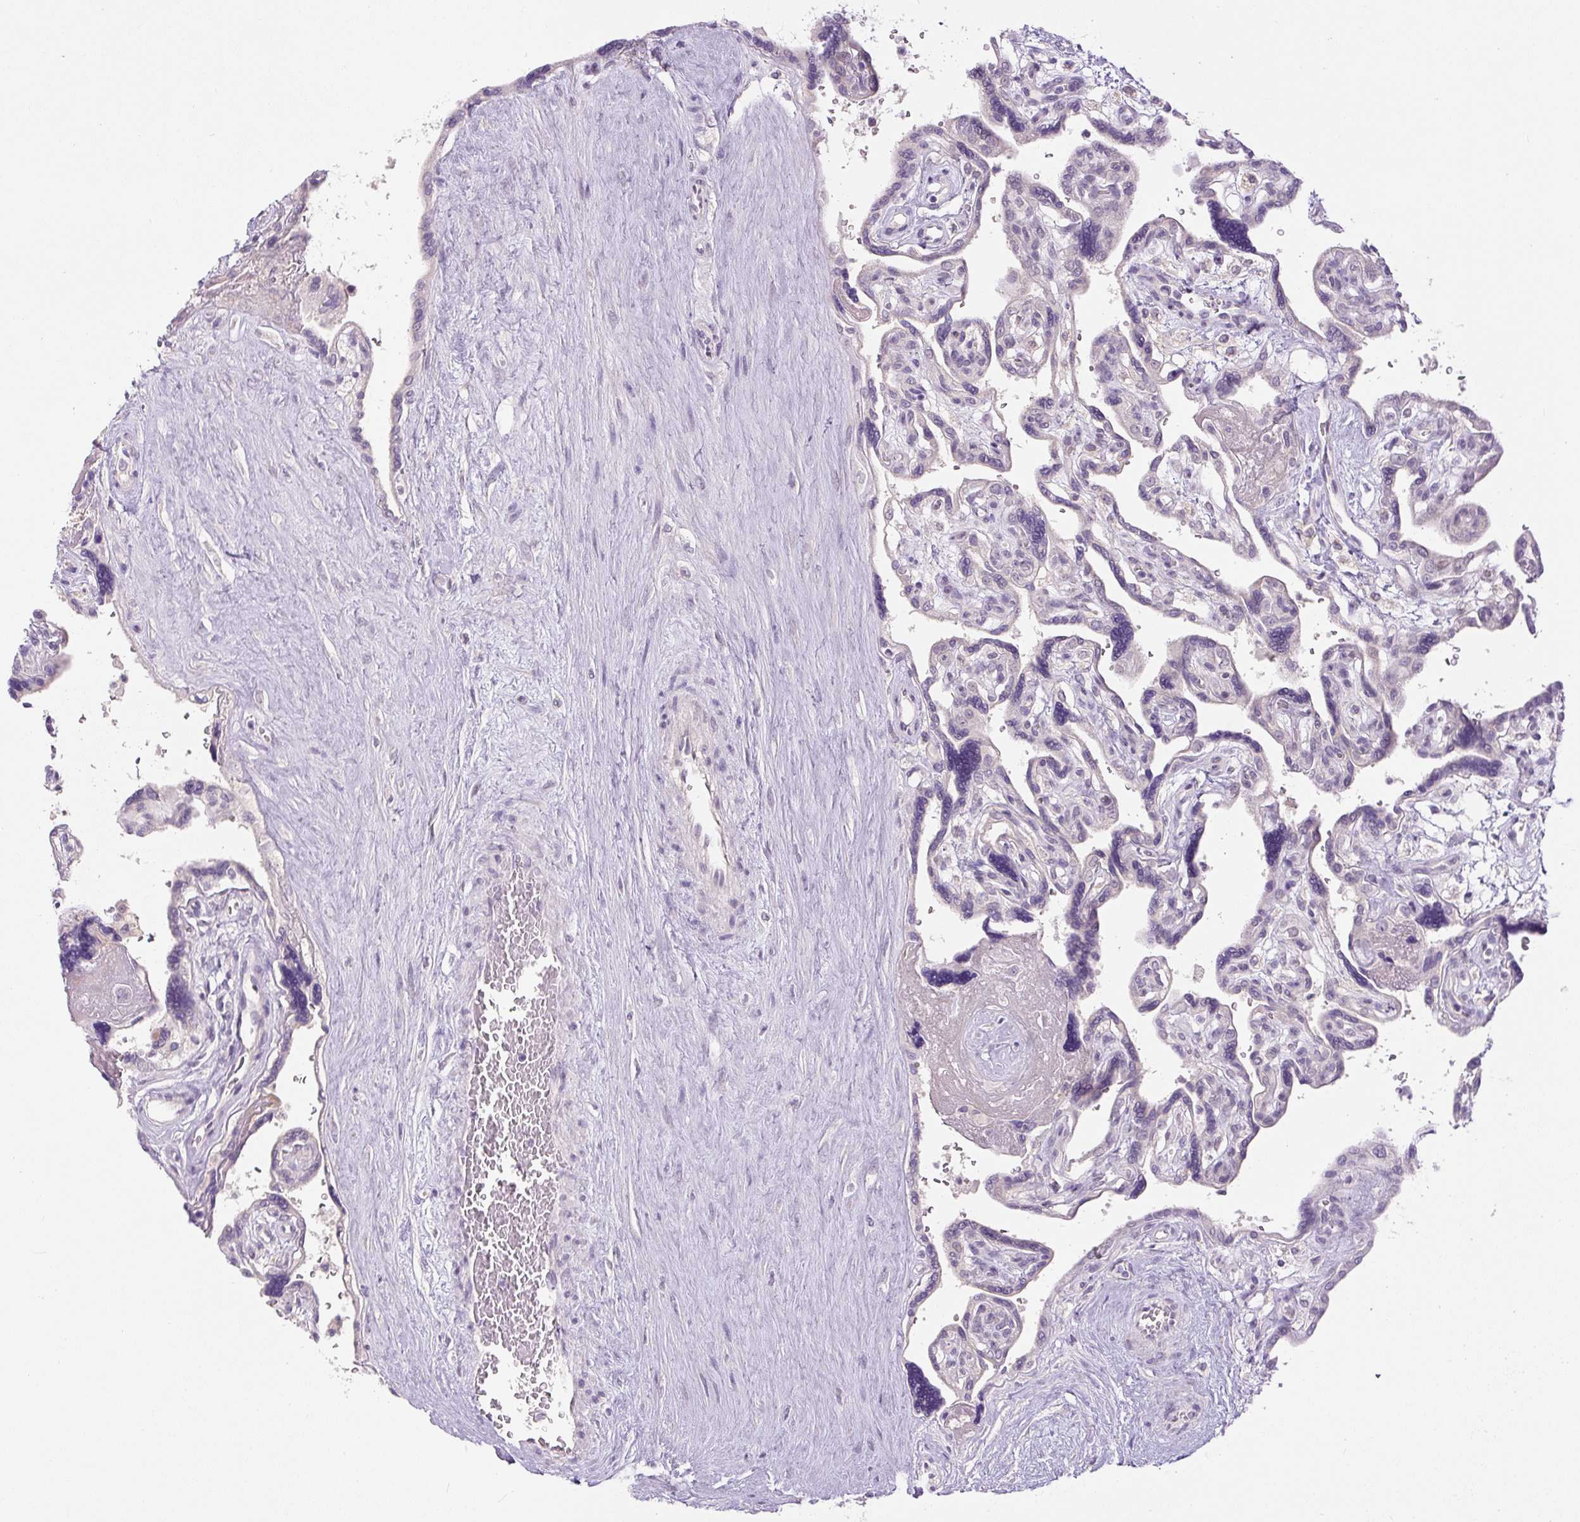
{"staining": {"intensity": "negative", "quantity": "none", "location": "none"}, "tissue": "placenta", "cell_type": "Decidual cells", "image_type": "normal", "snomed": [{"axis": "morphology", "description": "Normal tissue, NOS"}, {"axis": "topography", "description": "Placenta"}], "caption": "There is no significant staining in decidual cells of placenta.", "gene": "FABP7", "patient": {"sex": "female", "age": 39}}